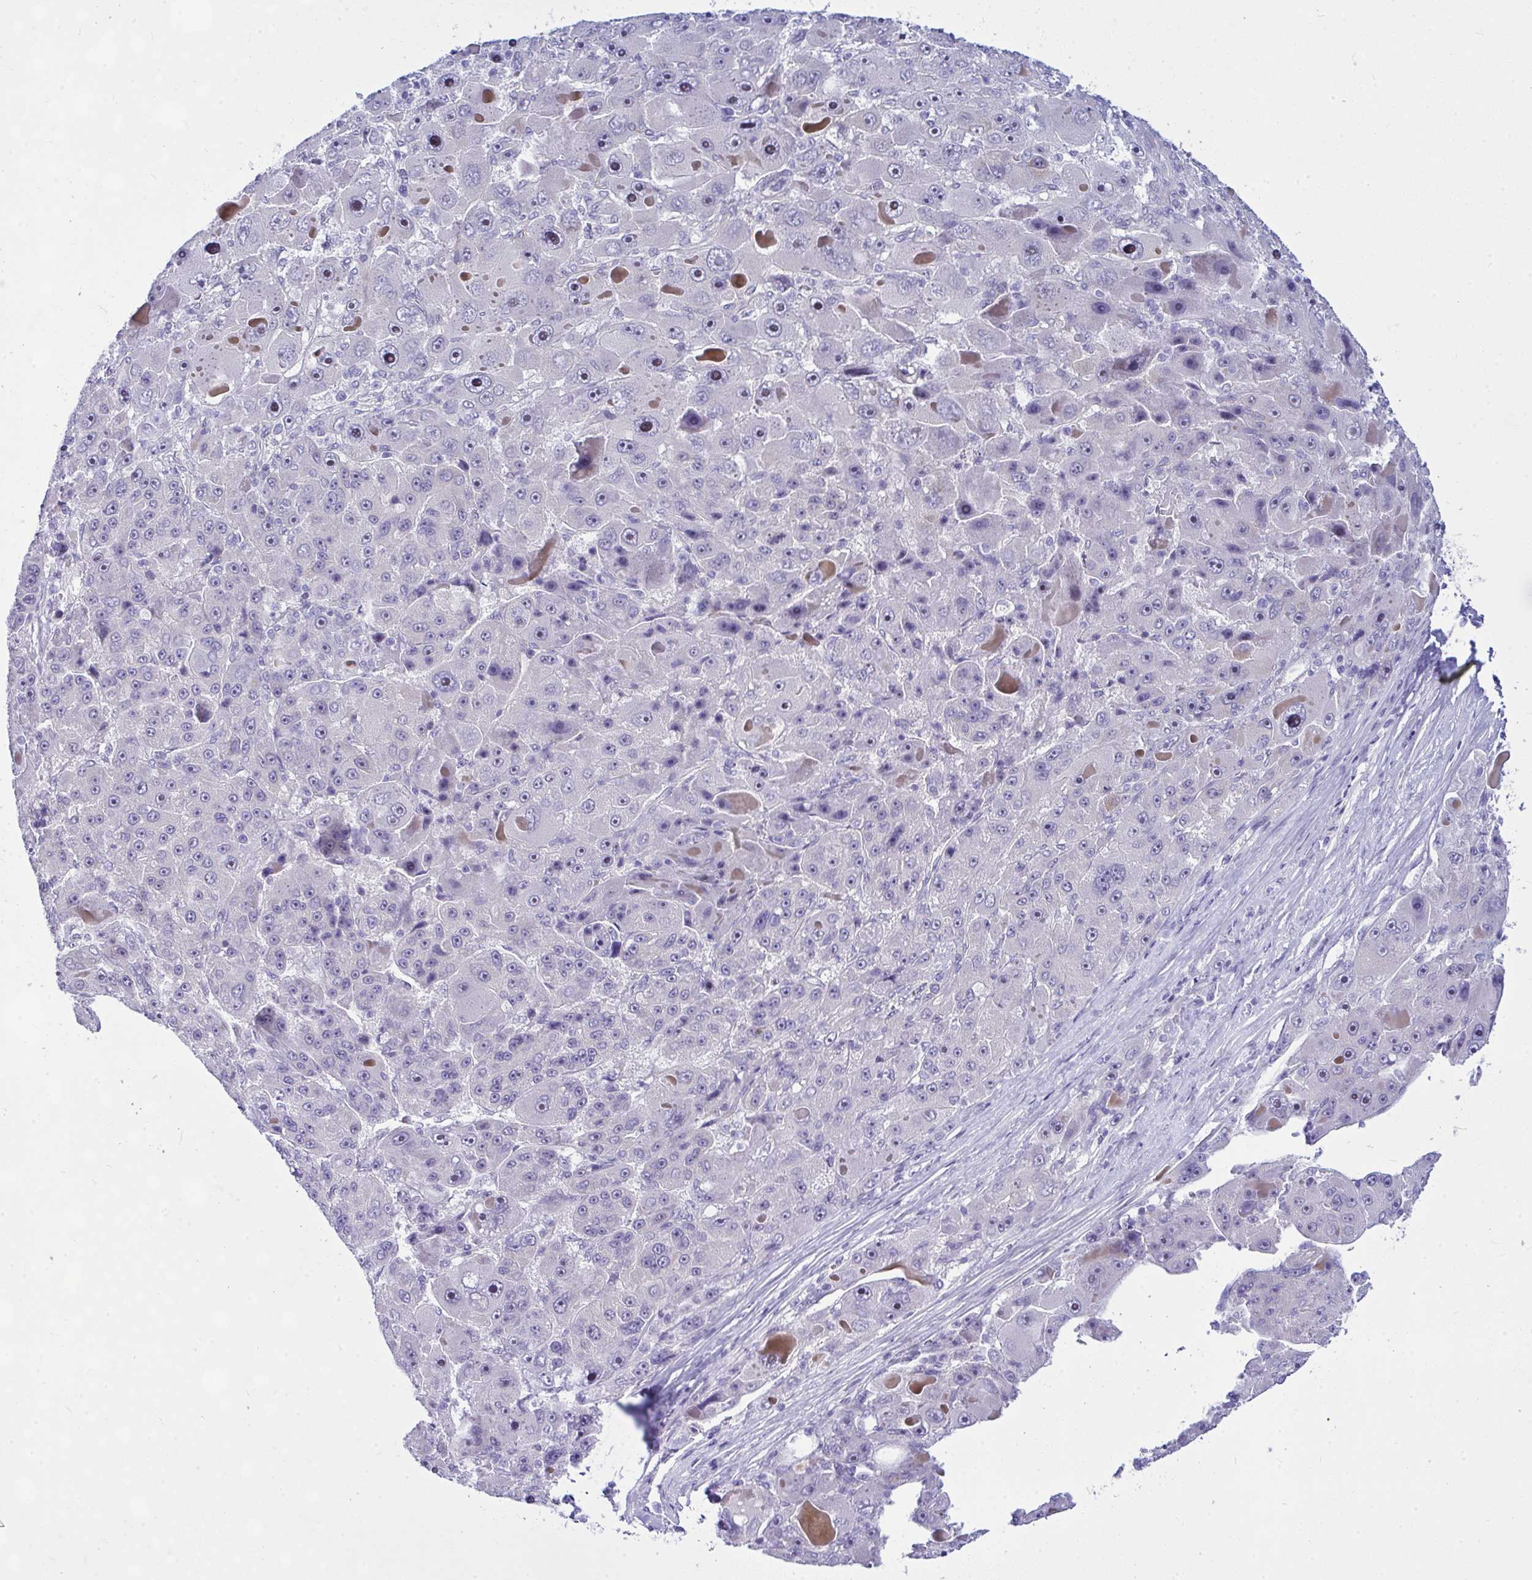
{"staining": {"intensity": "negative", "quantity": "none", "location": "none"}, "tissue": "liver cancer", "cell_type": "Tumor cells", "image_type": "cancer", "snomed": [{"axis": "morphology", "description": "Carcinoma, Hepatocellular, NOS"}, {"axis": "topography", "description": "Liver"}], "caption": "Immunohistochemistry photomicrograph of neoplastic tissue: human liver cancer stained with DAB shows no significant protein staining in tumor cells.", "gene": "NFXL1", "patient": {"sex": "male", "age": 76}}